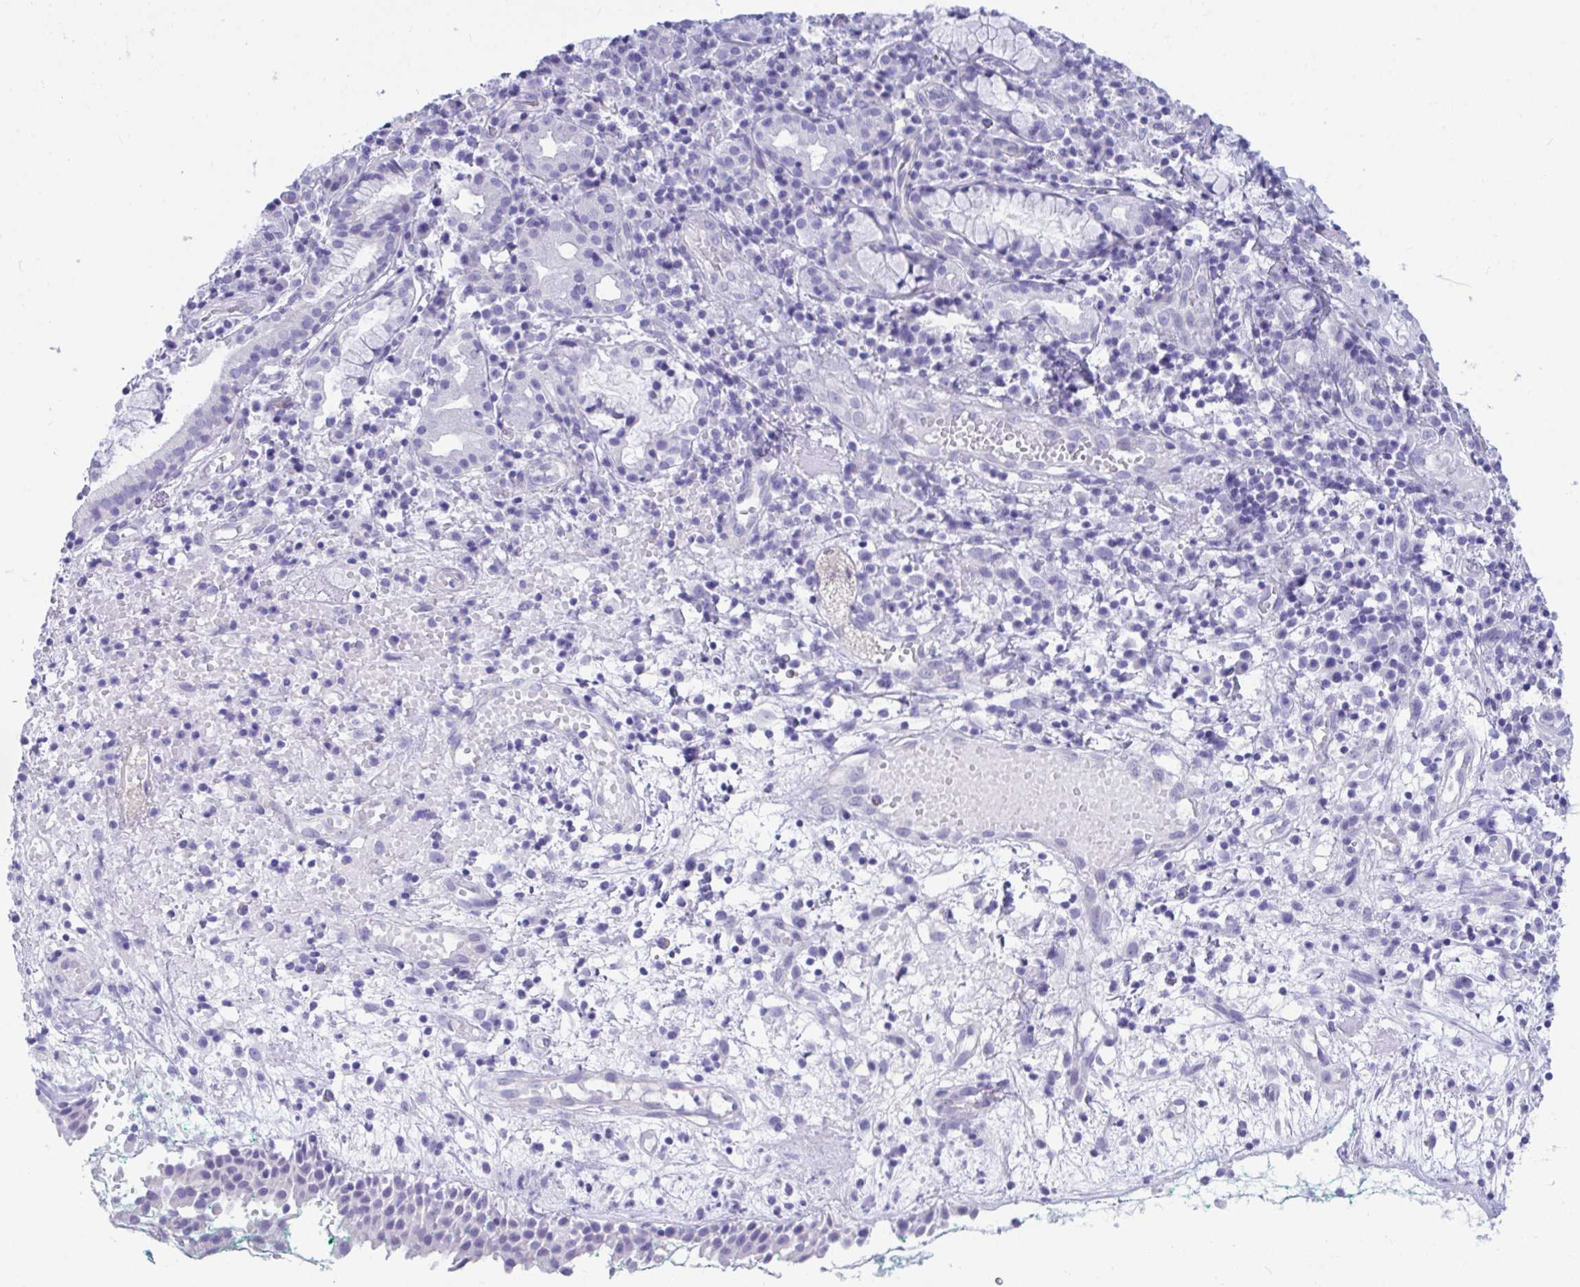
{"staining": {"intensity": "negative", "quantity": "none", "location": "none"}, "tissue": "nasopharynx", "cell_type": "Respiratory epithelial cells", "image_type": "normal", "snomed": [{"axis": "morphology", "description": "Normal tissue, NOS"}, {"axis": "morphology", "description": "Basal cell carcinoma"}, {"axis": "topography", "description": "Cartilage tissue"}, {"axis": "topography", "description": "Nasopharynx"}, {"axis": "topography", "description": "Oral tissue"}], "caption": "This histopathology image is of benign nasopharynx stained with IHC to label a protein in brown with the nuclei are counter-stained blue. There is no staining in respiratory epithelial cells. Nuclei are stained in blue.", "gene": "SHISA8", "patient": {"sex": "female", "age": 77}}